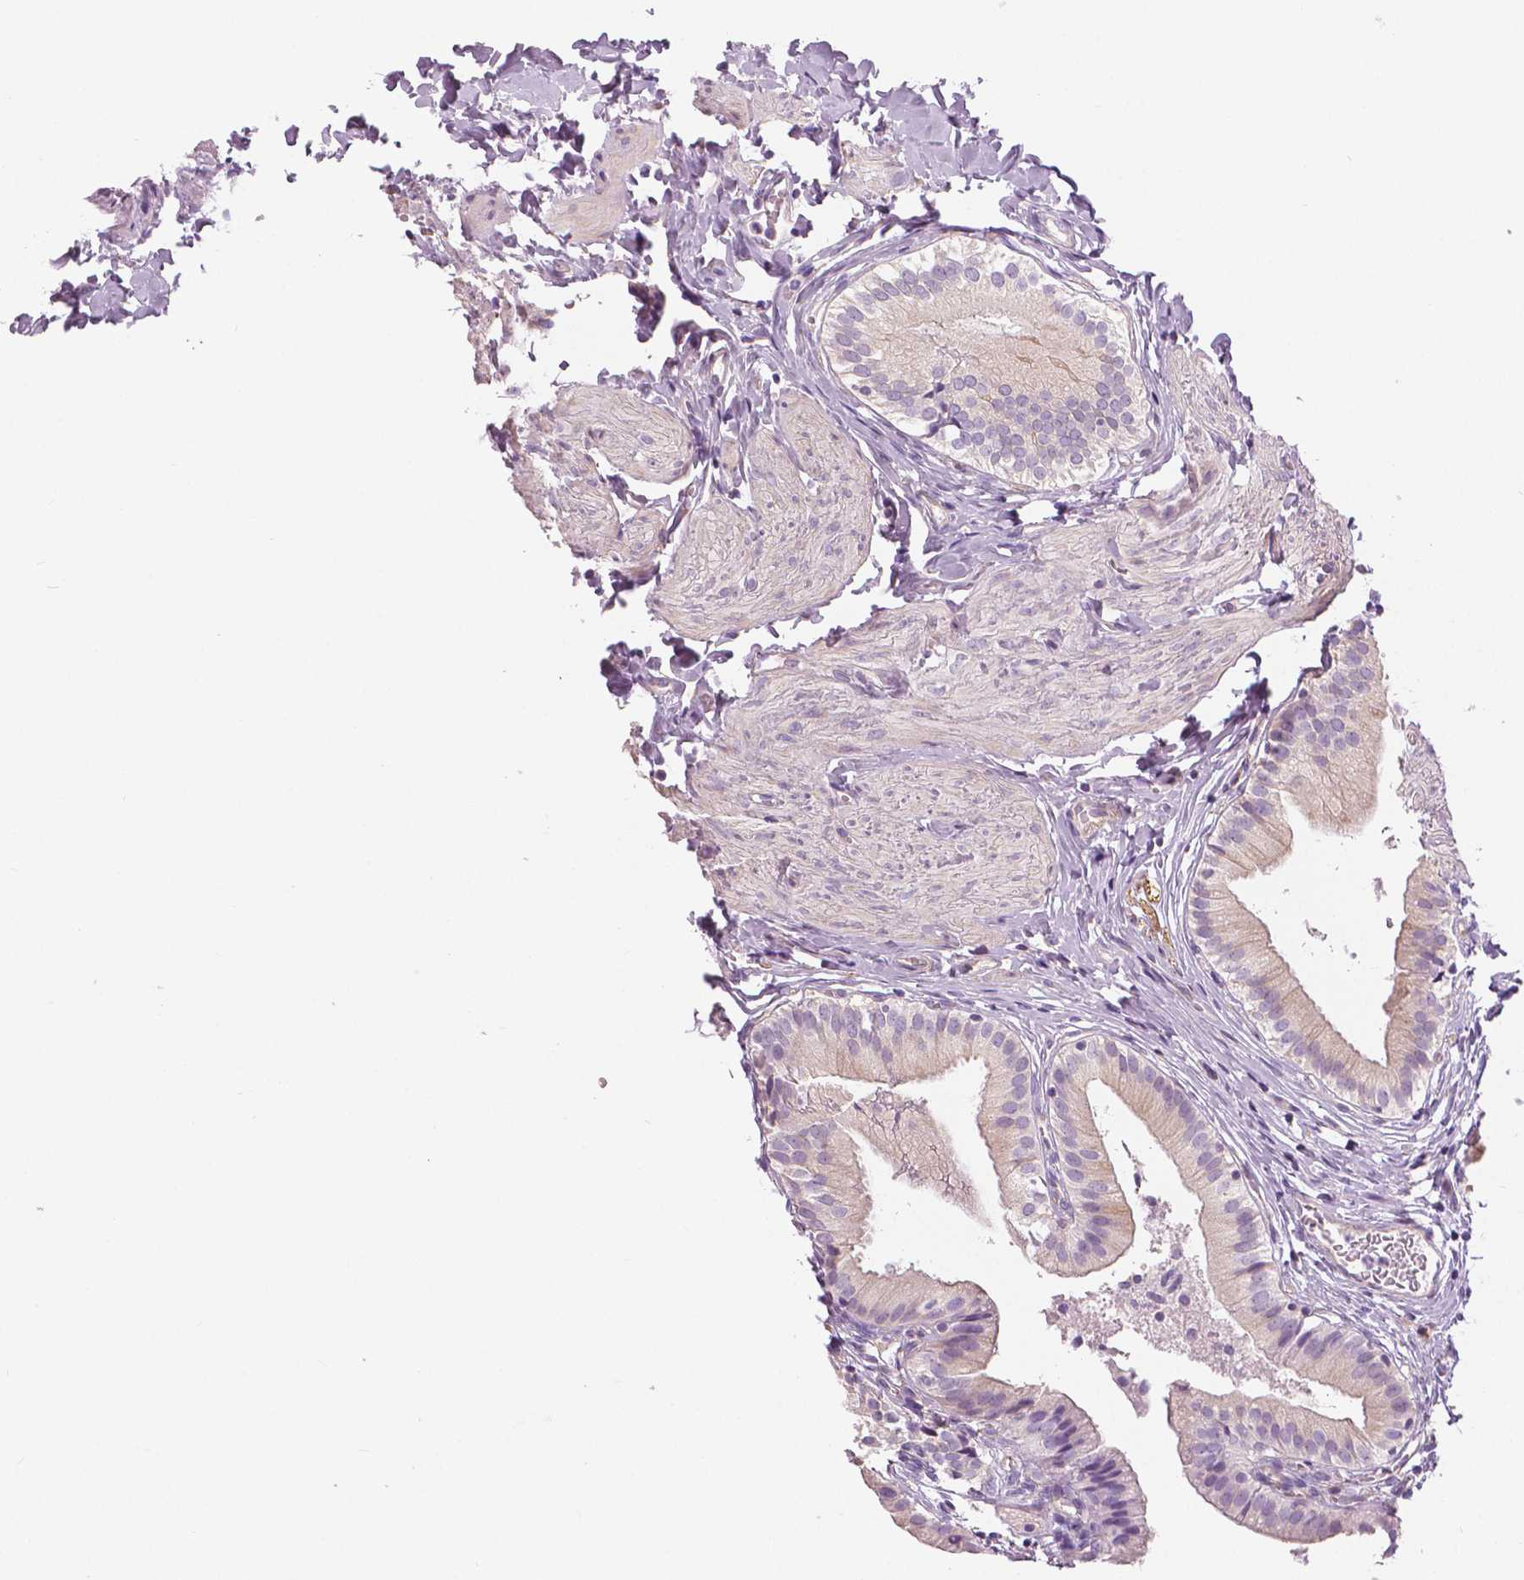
{"staining": {"intensity": "weak", "quantity": "<25%", "location": "cytoplasmic/membranous"}, "tissue": "gallbladder", "cell_type": "Glandular cells", "image_type": "normal", "snomed": [{"axis": "morphology", "description": "Normal tissue, NOS"}, {"axis": "topography", "description": "Gallbladder"}], "caption": "The image shows no significant positivity in glandular cells of gallbladder.", "gene": "SLC24A1", "patient": {"sex": "female", "age": 47}}